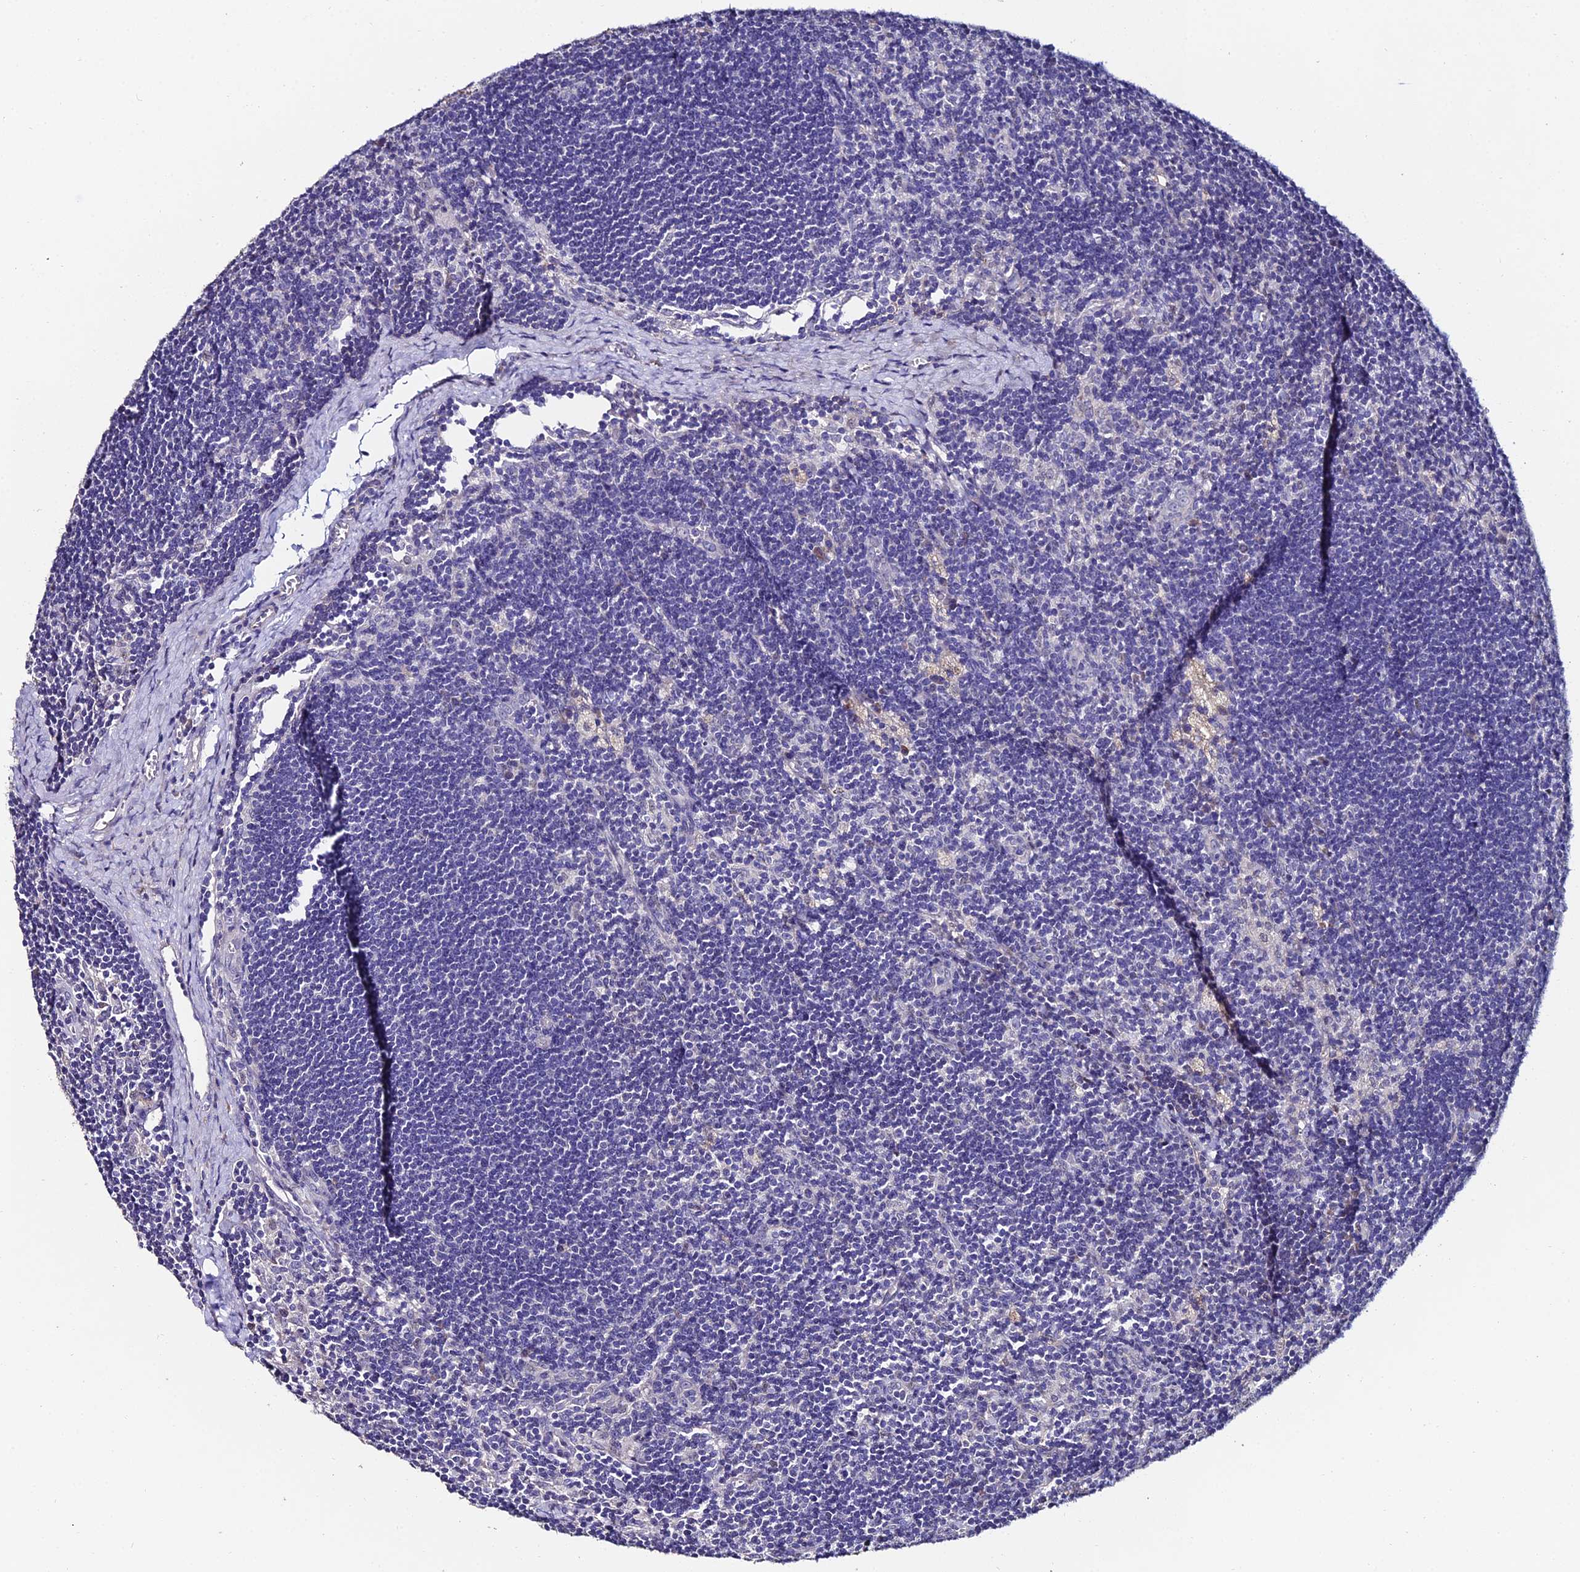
{"staining": {"intensity": "negative", "quantity": "none", "location": "none"}, "tissue": "lymph node", "cell_type": "Non-germinal center cells", "image_type": "normal", "snomed": [{"axis": "morphology", "description": "Normal tissue, NOS"}, {"axis": "topography", "description": "Lymph node"}], "caption": "Lymph node stained for a protein using immunohistochemistry exhibits no staining non-germinal center cells.", "gene": "ESRRG", "patient": {"sex": "male", "age": 24}}